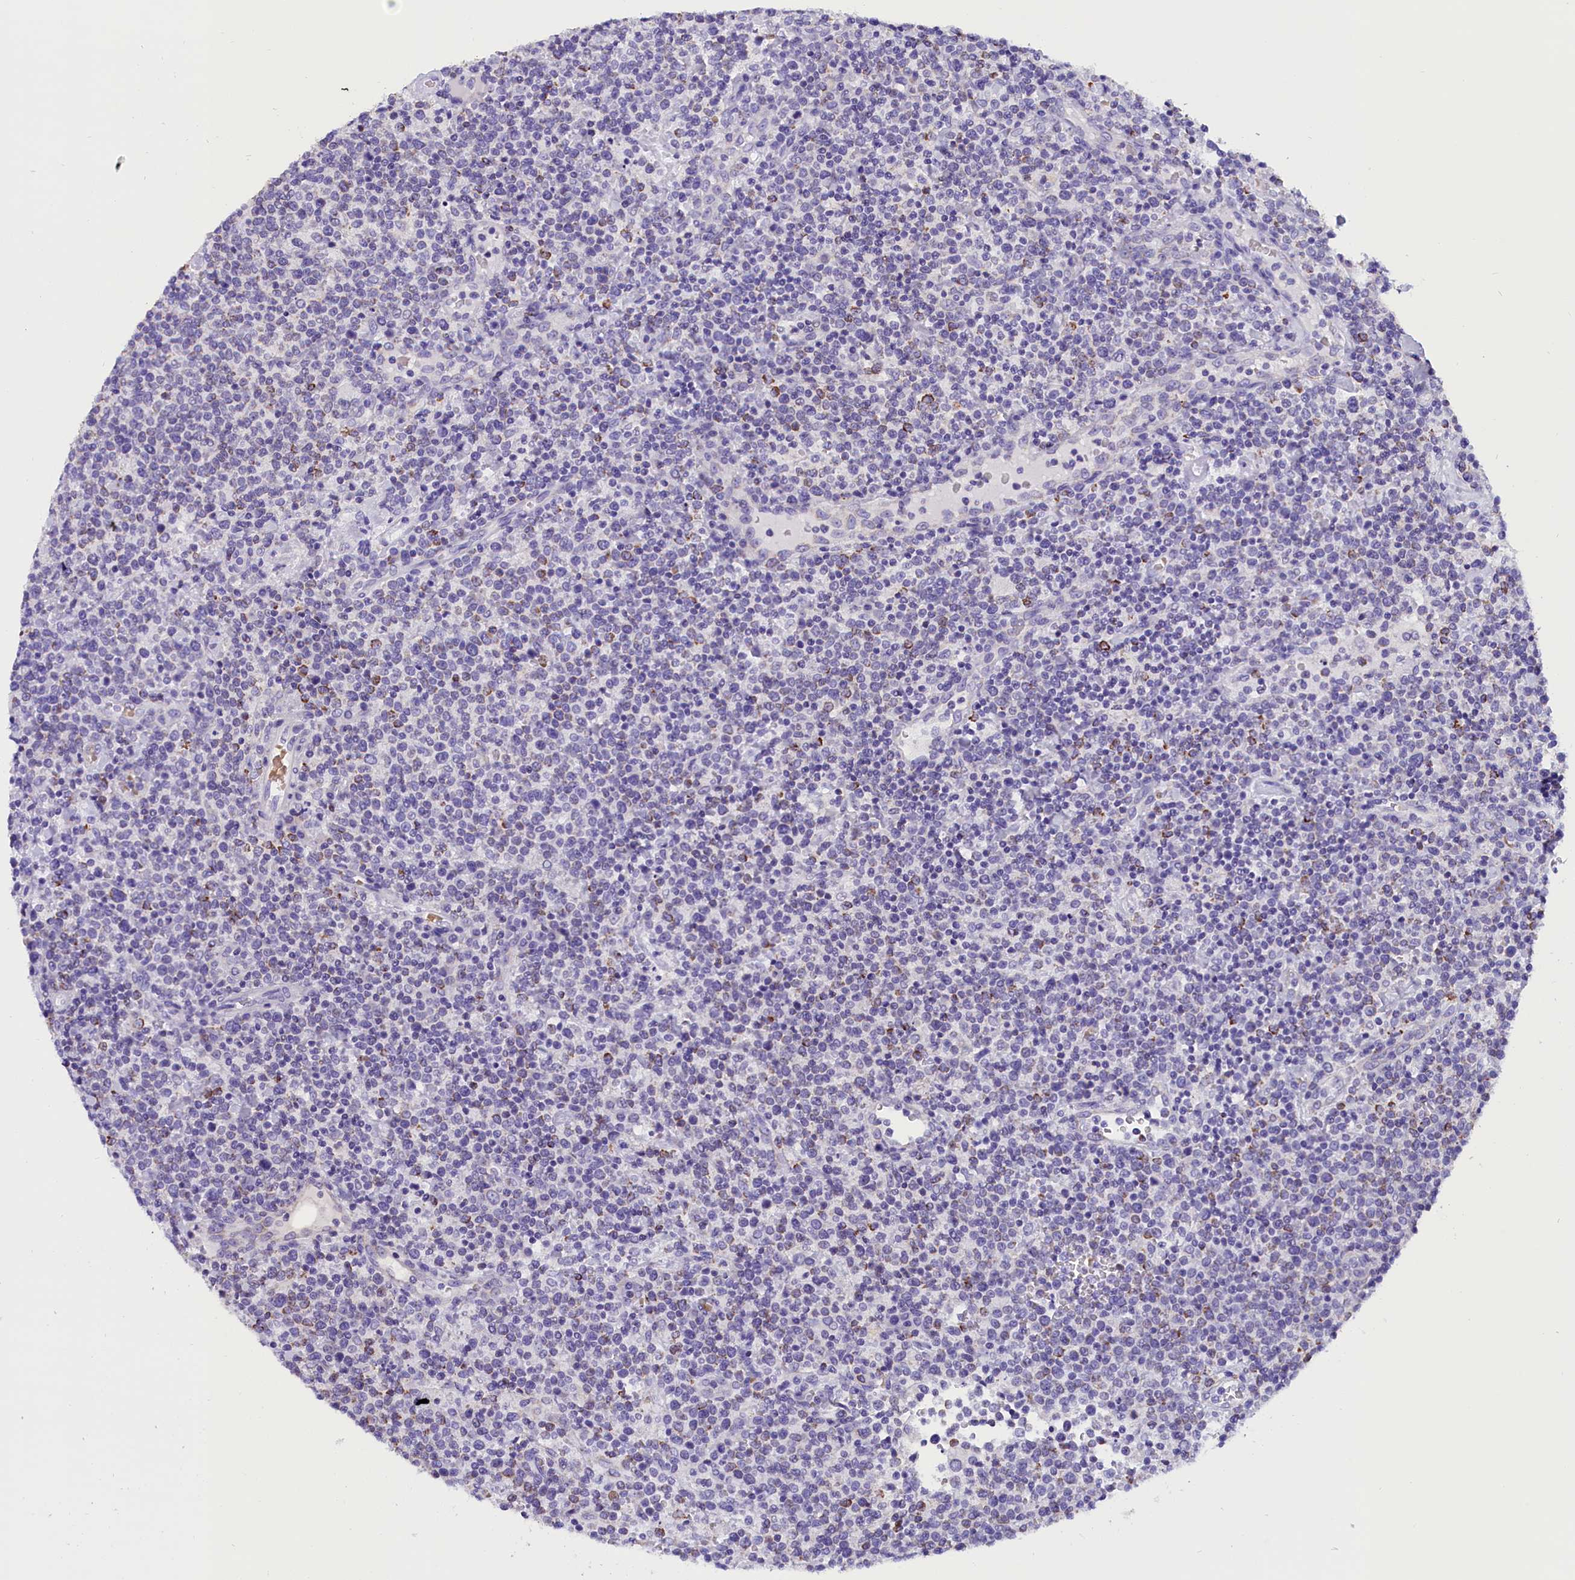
{"staining": {"intensity": "negative", "quantity": "none", "location": "none"}, "tissue": "lymphoma", "cell_type": "Tumor cells", "image_type": "cancer", "snomed": [{"axis": "morphology", "description": "Malignant lymphoma, non-Hodgkin's type, High grade"}, {"axis": "topography", "description": "Lymph node"}], "caption": "High magnification brightfield microscopy of high-grade malignant lymphoma, non-Hodgkin's type stained with DAB (brown) and counterstained with hematoxylin (blue): tumor cells show no significant staining.", "gene": "ABAT", "patient": {"sex": "male", "age": 61}}